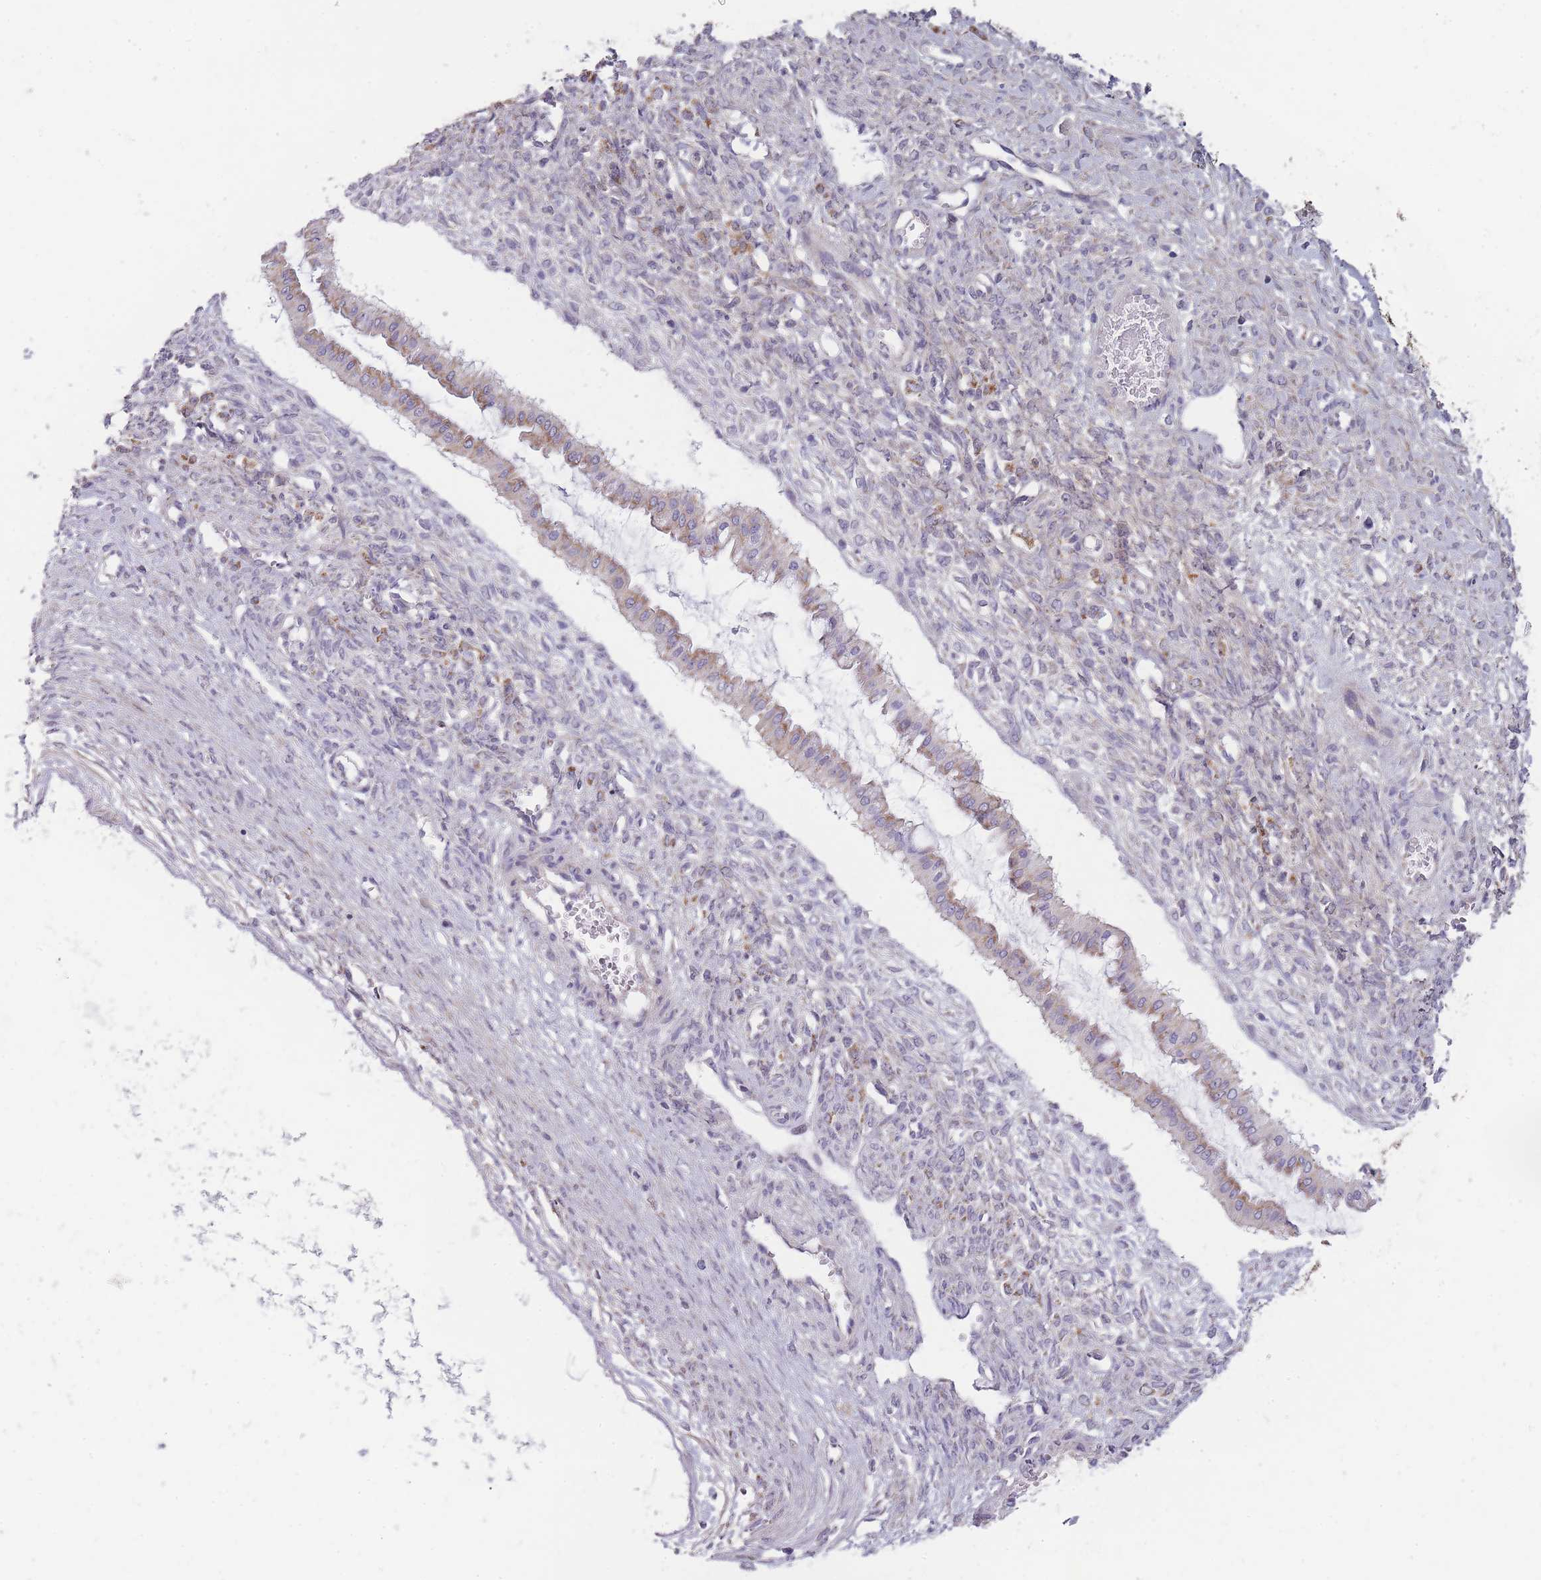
{"staining": {"intensity": "moderate", "quantity": "25%-75%", "location": "cytoplasmic/membranous"}, "tissue": "ovarian cancer", "cell_type": "Tumor cells", "image_type": "cancer", "snomed": [{"axis": "morphology", "description": "Cystadenocarcinoma, mucinous, NOS"}, {"axis": "topography", "description": "Ovary"}], "caption": "DAB immunohistochemical staining of human mucinous cystadenocarcinoma (ovarian) exhibits moderate cytoplasmic/membranous protein positivity in approximately 25%-75% of tumor cells.", "gene": "ZBTB24", "patient": {"sex": "female", "age": 73}}